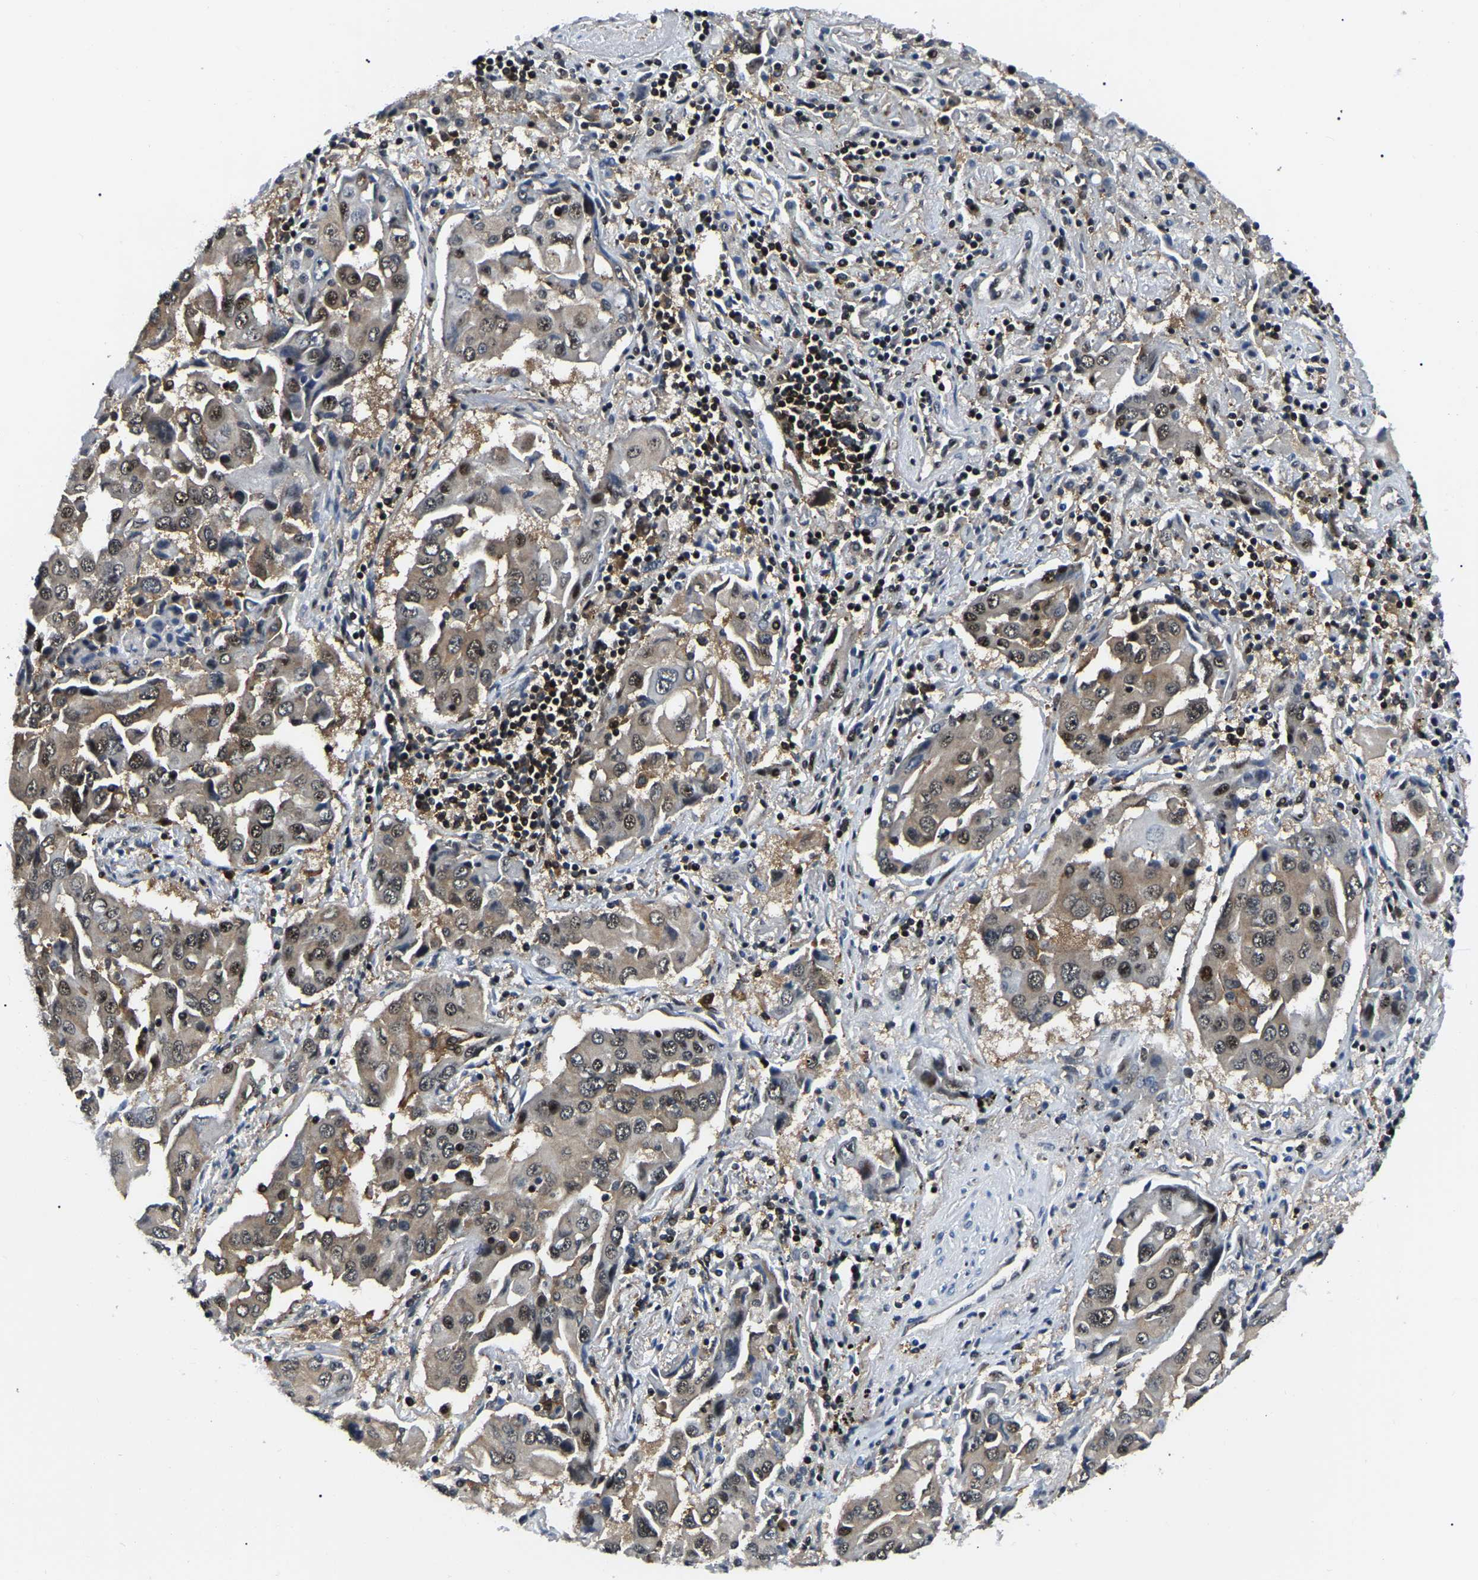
{"staining": {"intensity": "moderate", "quantity": ">75%", "location": "cytoplasmic/membranous,nuclear"}, "tissue": "lung cancer", "cell_type": "Tumor cells", "image_type": "cancer", "snomed": [{"axis": "morphology", "description": "Adenocarcinoma, NOS"}, {"axis": "topography", "description": "Lung"}], "caption": "A high-resolution micrograph shows immunohistochemistry staining of adenocarcinoma (lung), which exhibits moderate cytoplasmic/membranous and nuclear expression in about >75% of tumor cells. (DAB (3,3'-diaminobenzidine) IHC with brightfield microscopy, high magnification).", "gene": "RRP1B", "patient": {"sex": "female", "age": 65}}